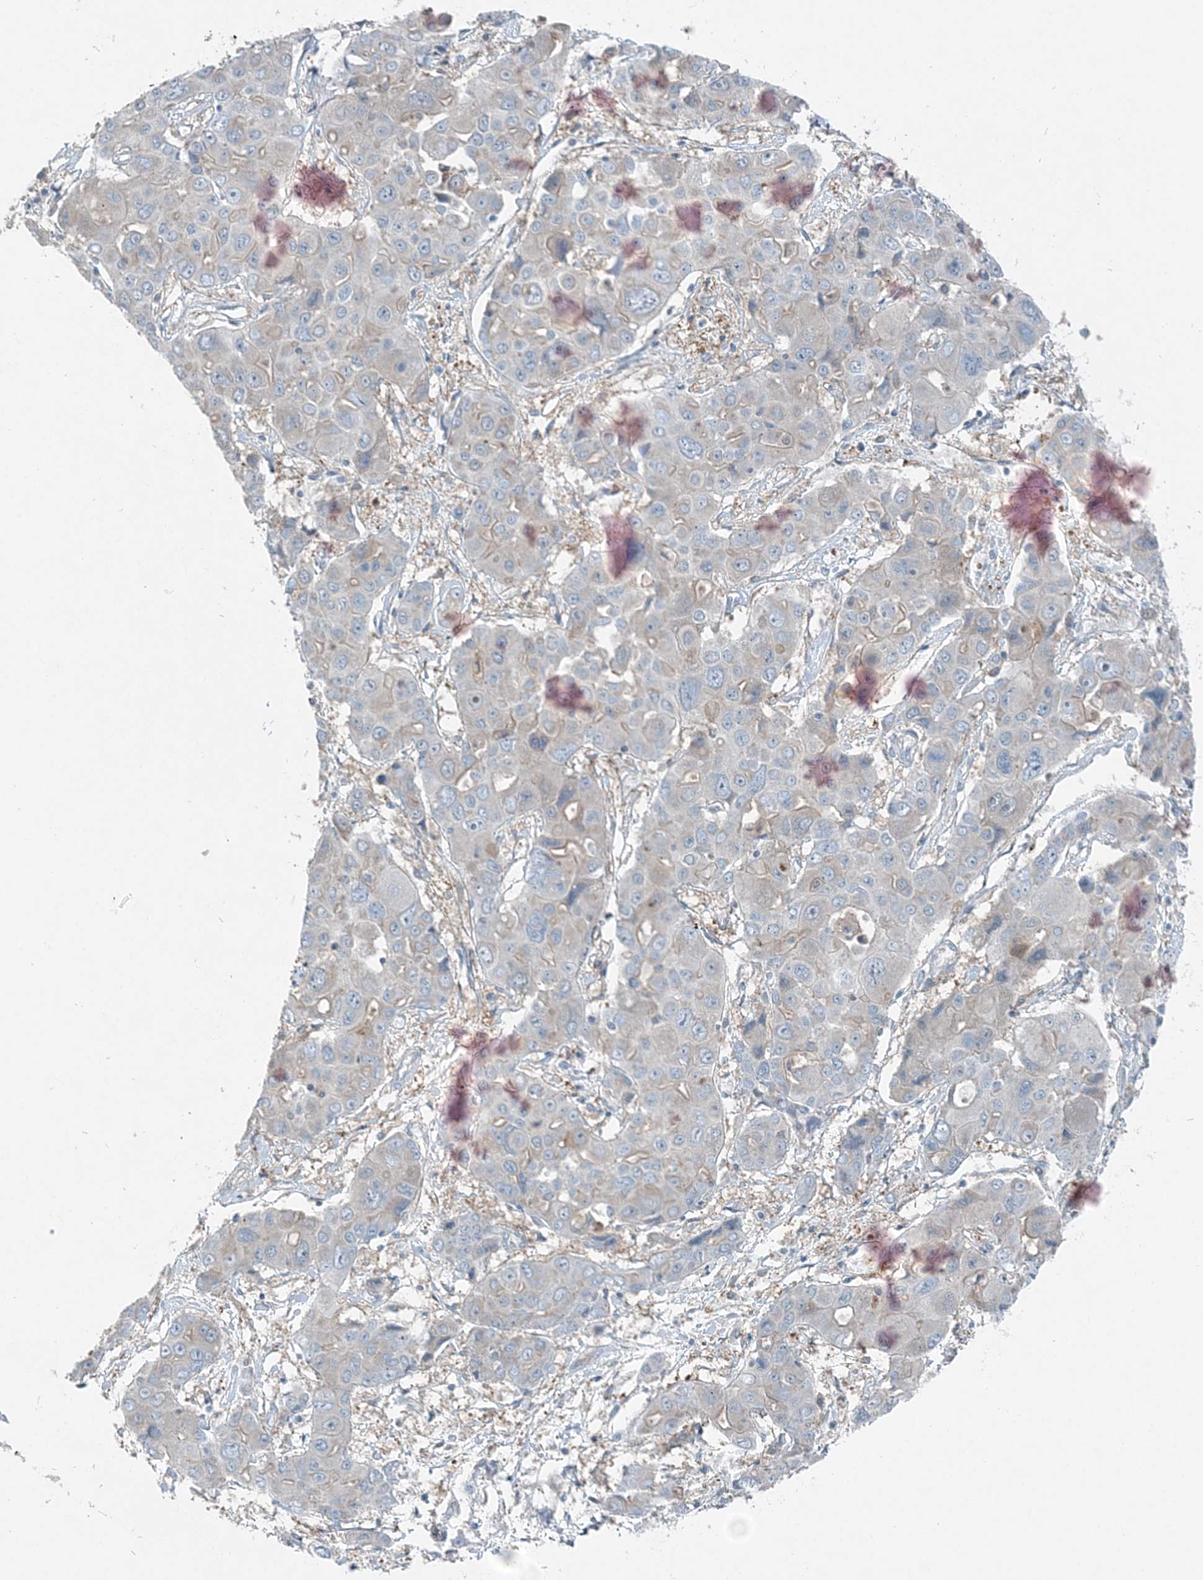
{"staining": {"intensity": "negative", "quantity": "none", "location": "none"}, "tissue": "liver cancer", "cell_type": "Tumor cells", "image_type": "cancer", "snomed": [{"axis": "morphology", "description": "Cholangiocarcinoma"}, {"axis": "topography", "description": "Liver"}], "caption": "The image displays no significant expression in tumor cells of cholangiocarcinoma (liver).", "gene": "ARMH1", "patient": {"sex": "male", "age": 67}}